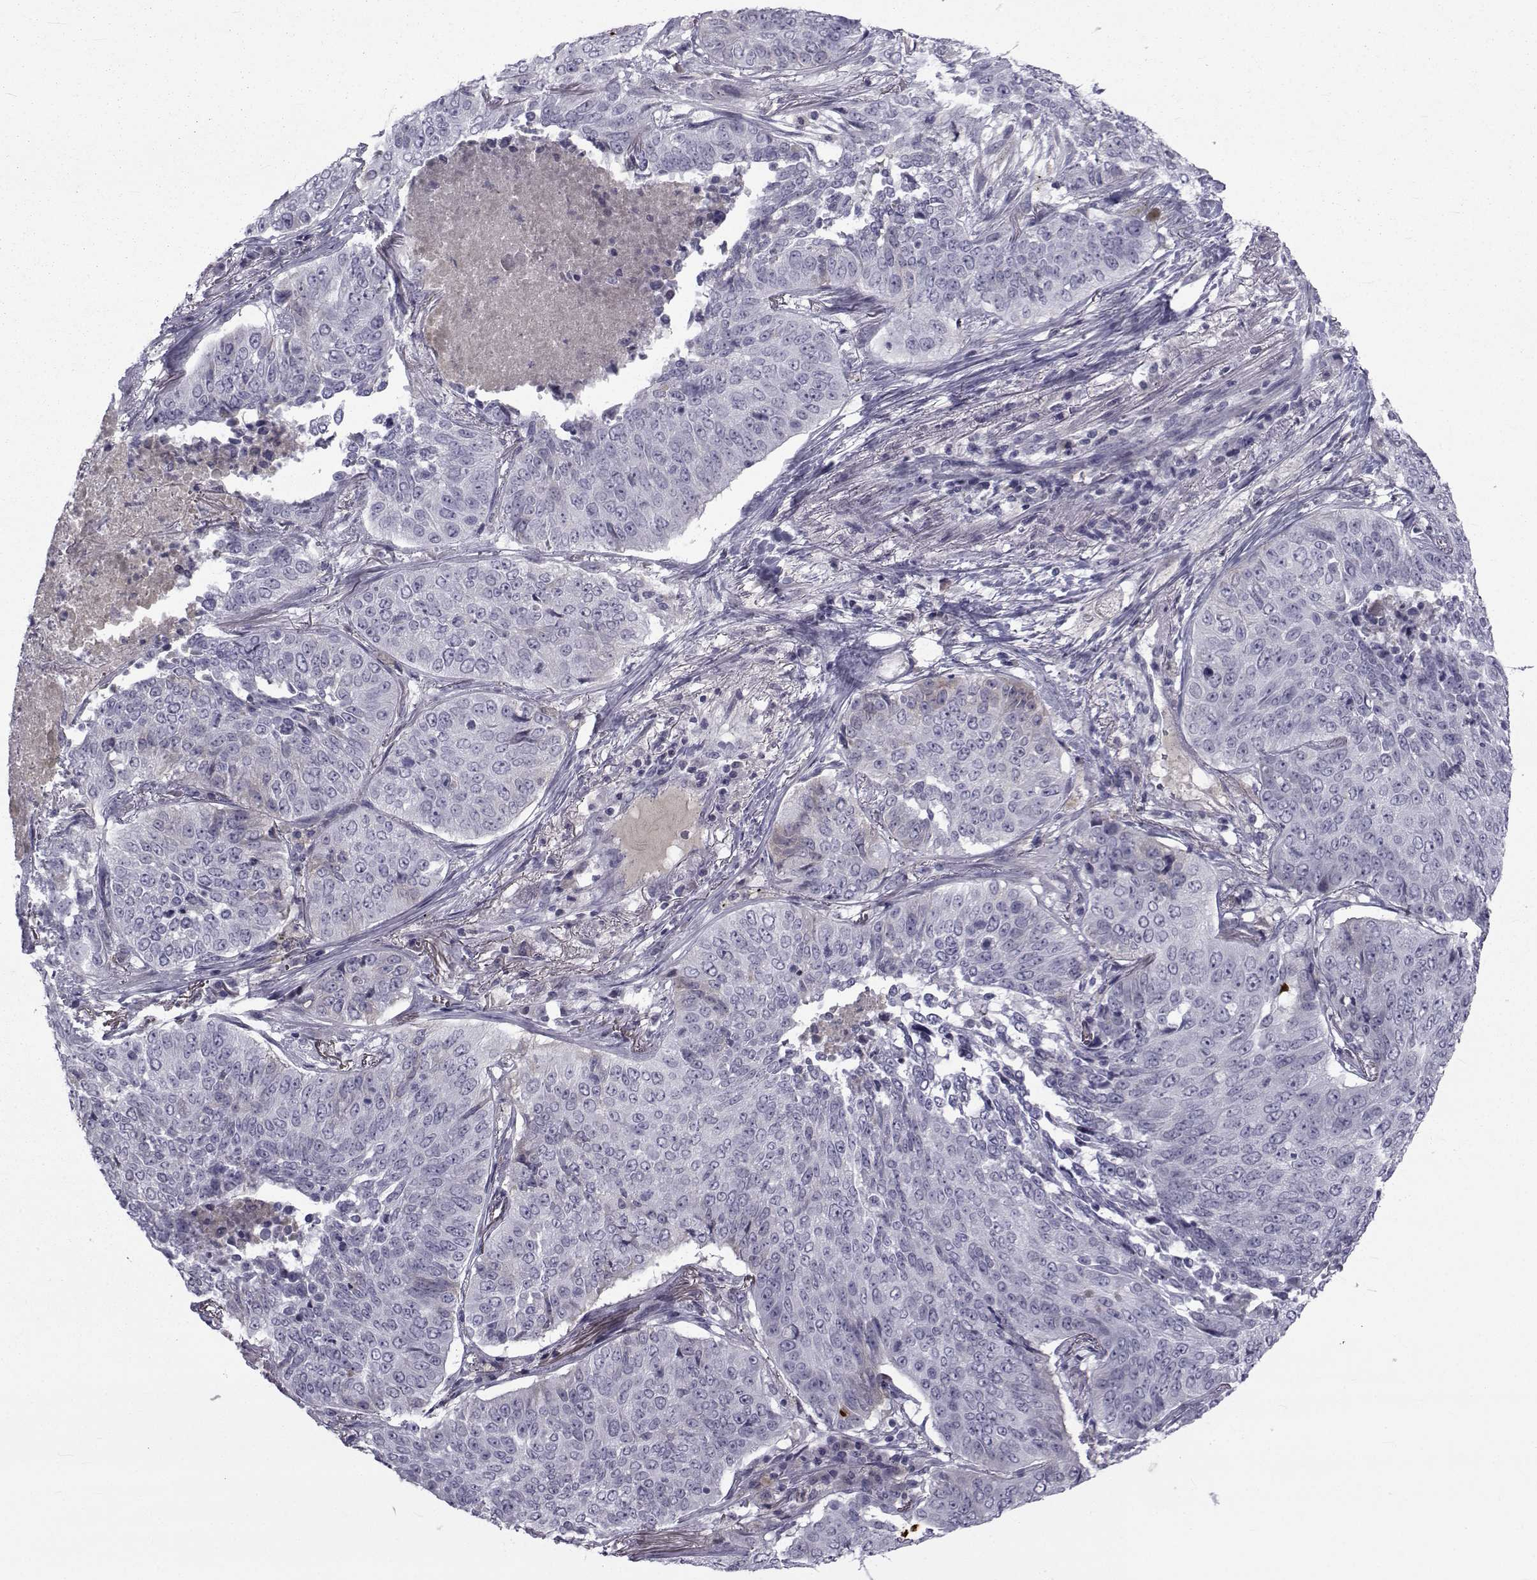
{"staining": {"intensity": "negative", "quantity": "none", "location": "none"}, "tissue": "lung cancer", "cell_type": "Tumor cells", "image_type": "cancer", "snomed": [{"axis": "morphology", "description": "Normal tissue, NOS"}, {"axis": "morphology", "description": "Squamous cell carcinoma, NOS"}, {"axis": "topography", "description": "Bronchus"}, {"axis": "topography", "description": "Lung"}], "caption": "Human squamous cell carcinoma (lung) stained for a protein using immunohistochemistry shows no expression in tumor cells.", "gene": "PAX2", "patient": {"sex": "male", "age": 64}}